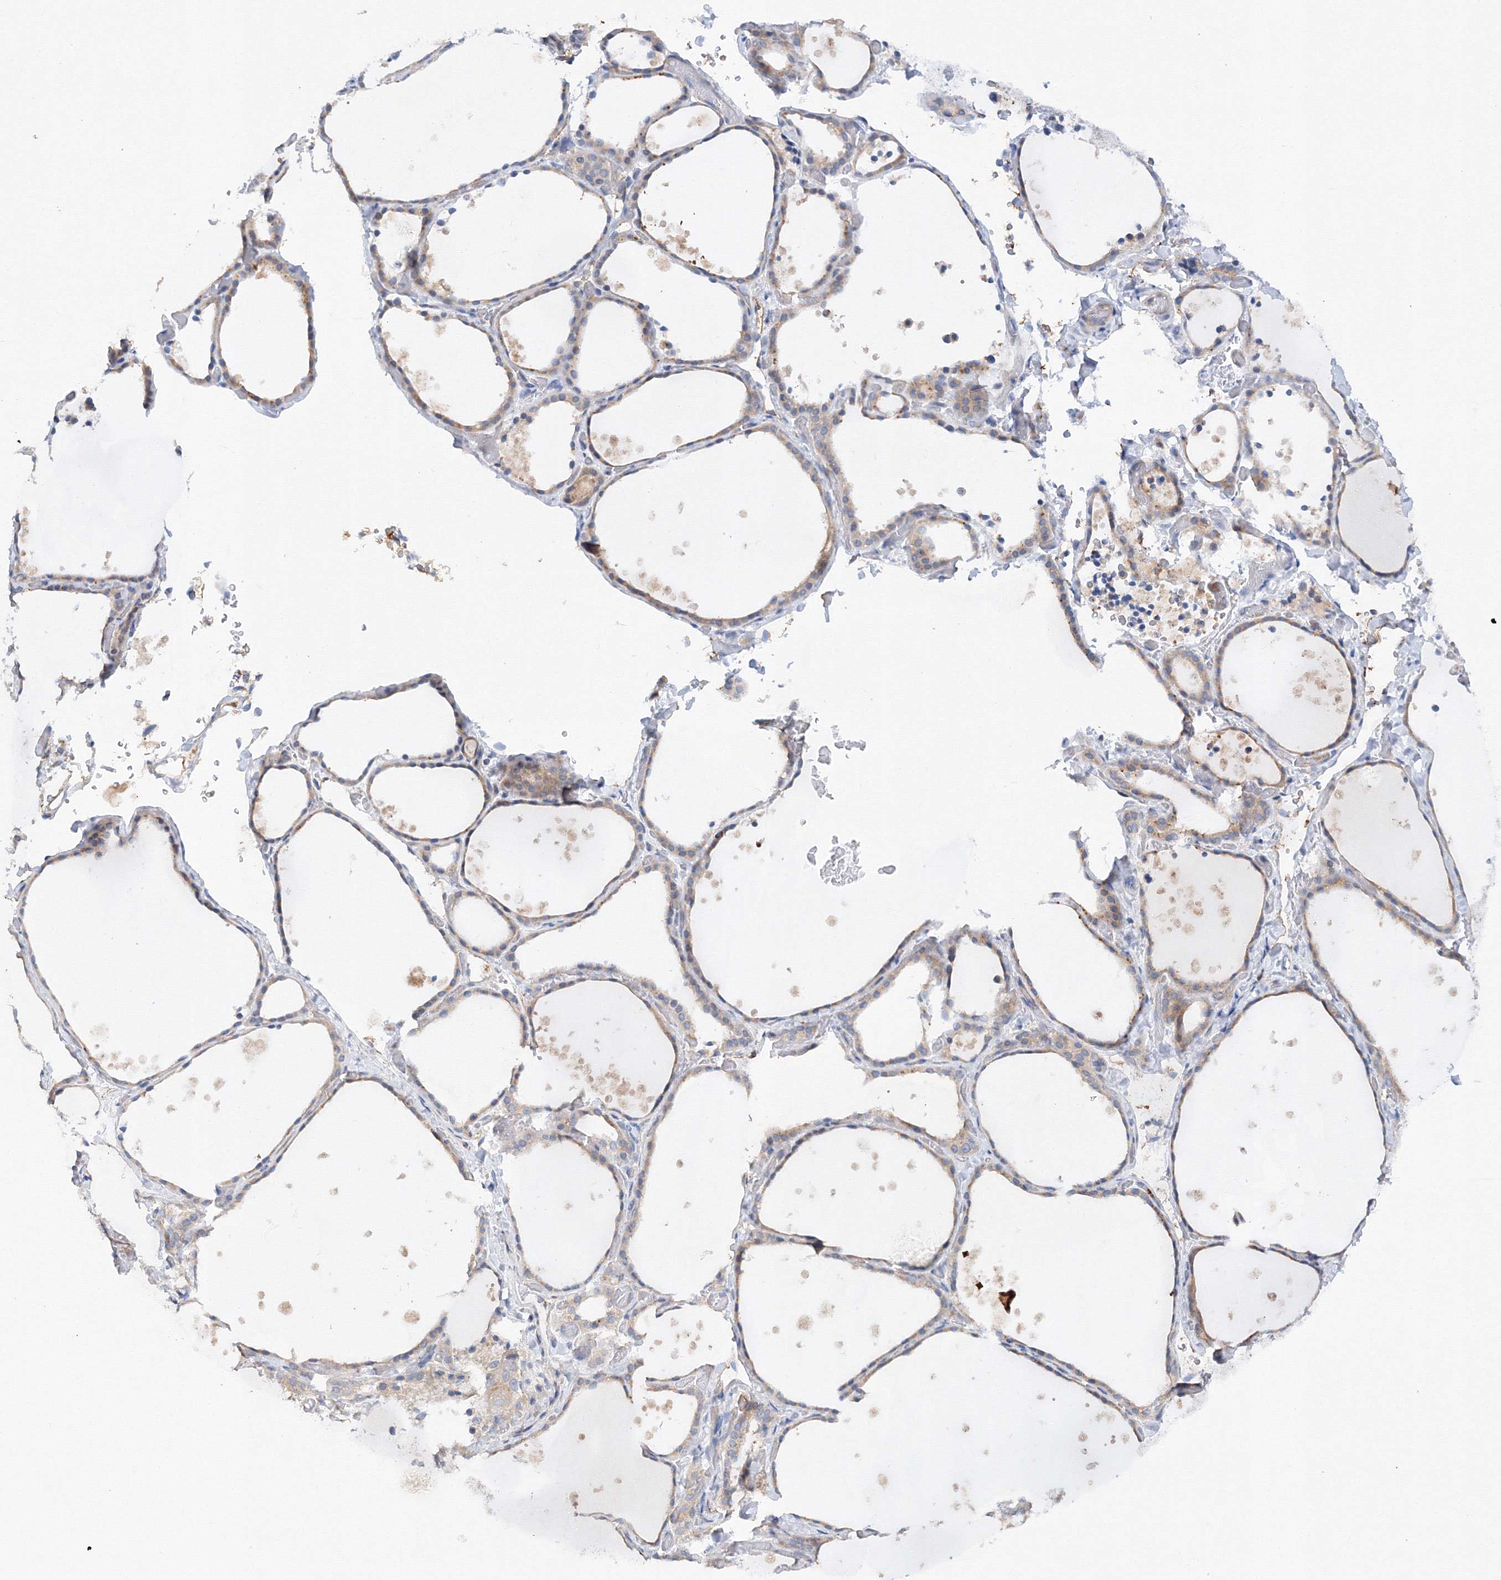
{"staining": {"intensity": "moderate", "quantity": "25%-75%", "location": "cytoplasmic/membranous"}, "tissue": "thyroid gland", "cell_type": "Glandular cells", "image_type": "normal", "snomed": [{"axis": "morphology", "description": "Normal tissue, NOS"}, {"axis": "topography", "description": "Thyroid gland"}], "caption": "Immunohistochemical staining of normal human thyroid gland displays 25%-75% levels of moderate cytoplasmic/membranous protein expression in approximately 25%-75% of glandular cells. Nuclei are stained in blue.", "gene": "DIS3L2", "patient": {"sex": "female", "age": 44}}